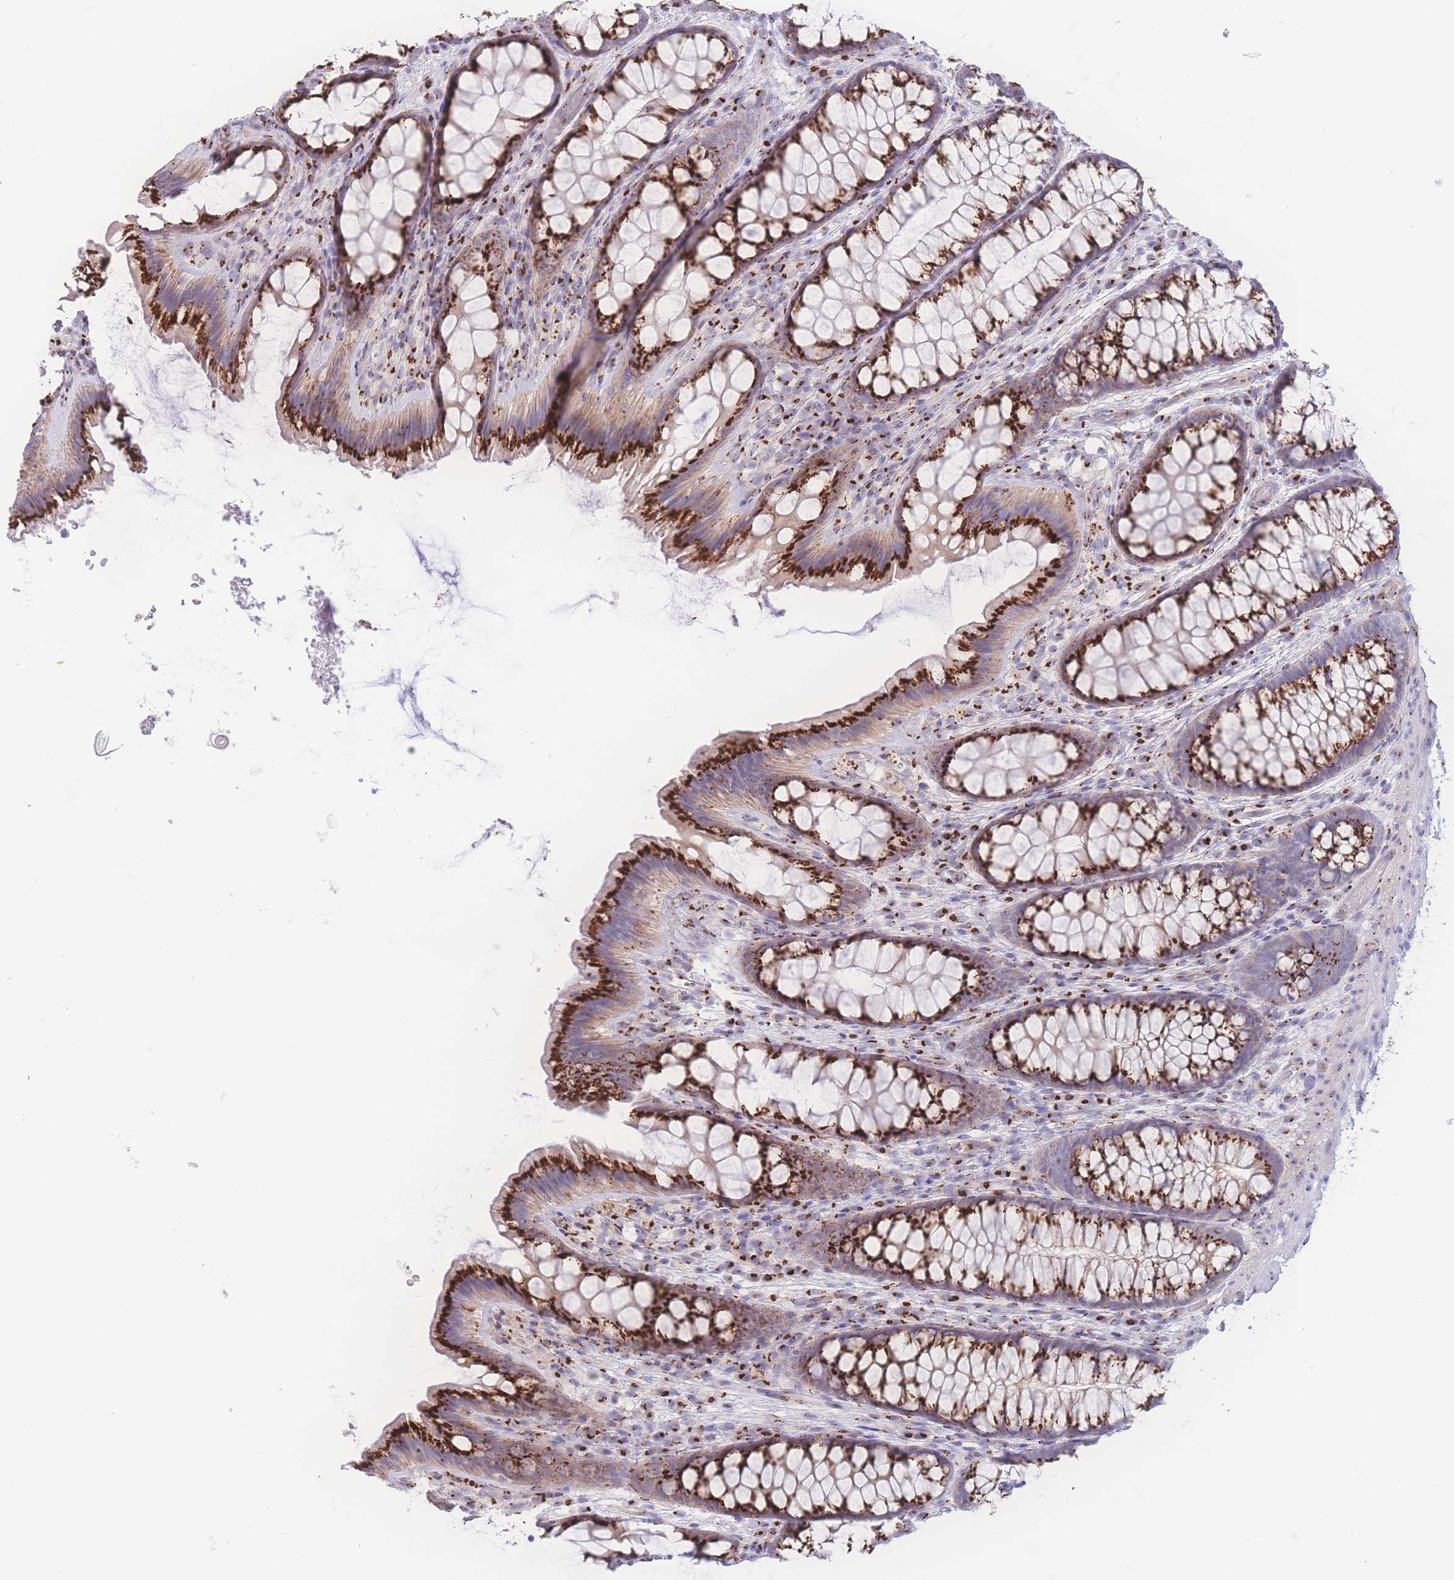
{"staining": {"intensity": "moderate", "quantity": "<25%", "location": "cytoplasmic/membranous"}, "tissue": "colon", "cell_type": "Endothelial cells", "image_type": "normal", "snomed": [{"axis": "morphology", "description": "Normal tissue, NOS"}, {"axis": "topography", "description": "Colon"}], "caption": "Brown immunohistochemical staining in normal colon displays moderate cytoplasmic/membranous positivity in about <25% of endothelial cells. Nuclei are stained in blue.", "gene": "GOLM2", "patient": {"sex": "male", "age": 46}}